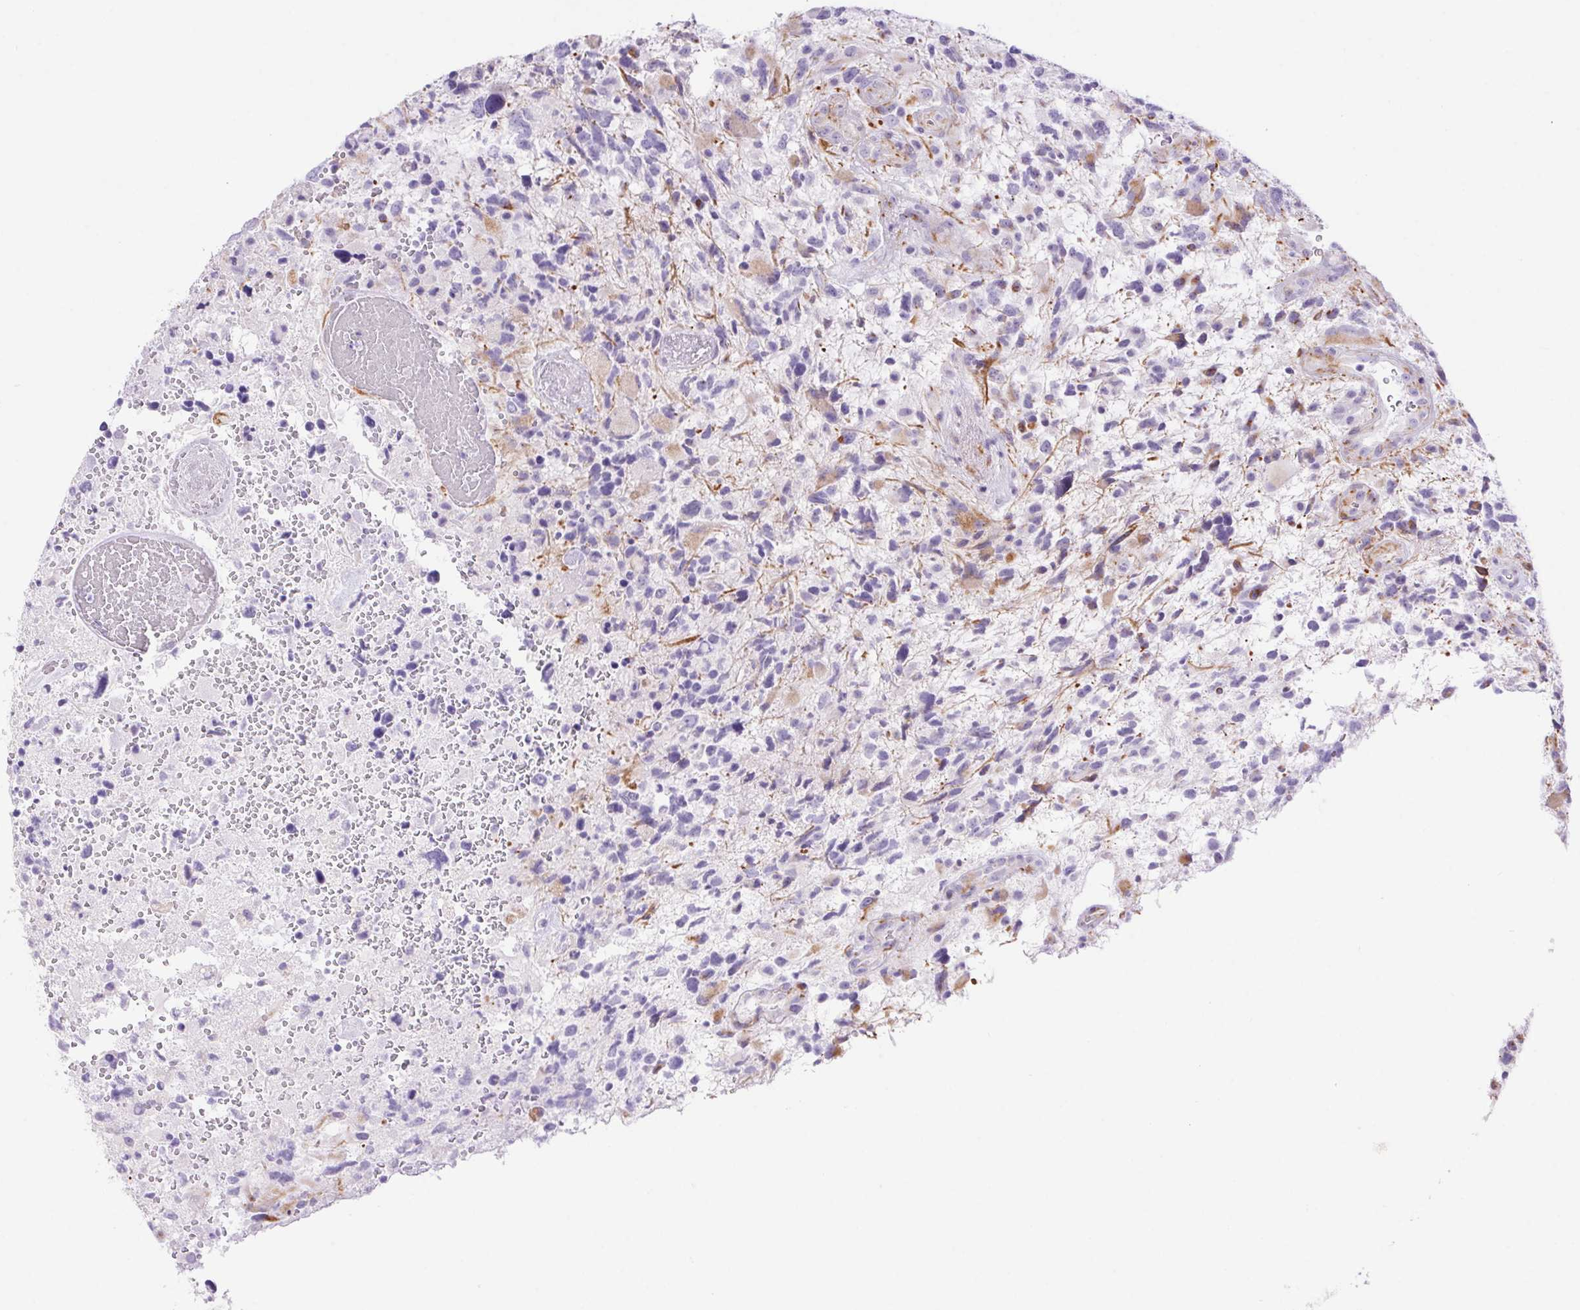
{"staining": {"intensity": "negative", "quantity": "none", "location": "none"}, "tissue": "glioma", "cell_type": "Tumor cells", "image_type": "cancer", "snomed": [{"axis": "morphology", "description": "Glioma, malignant, High grade"}, {"axis": "topography", "description": "Brain"}], "caption": "Histopathology image shows no protein positivity in tumor cells of glioma tissue.", "gene": "ERP27", "patient": {"sex": "female", "age": 71}}